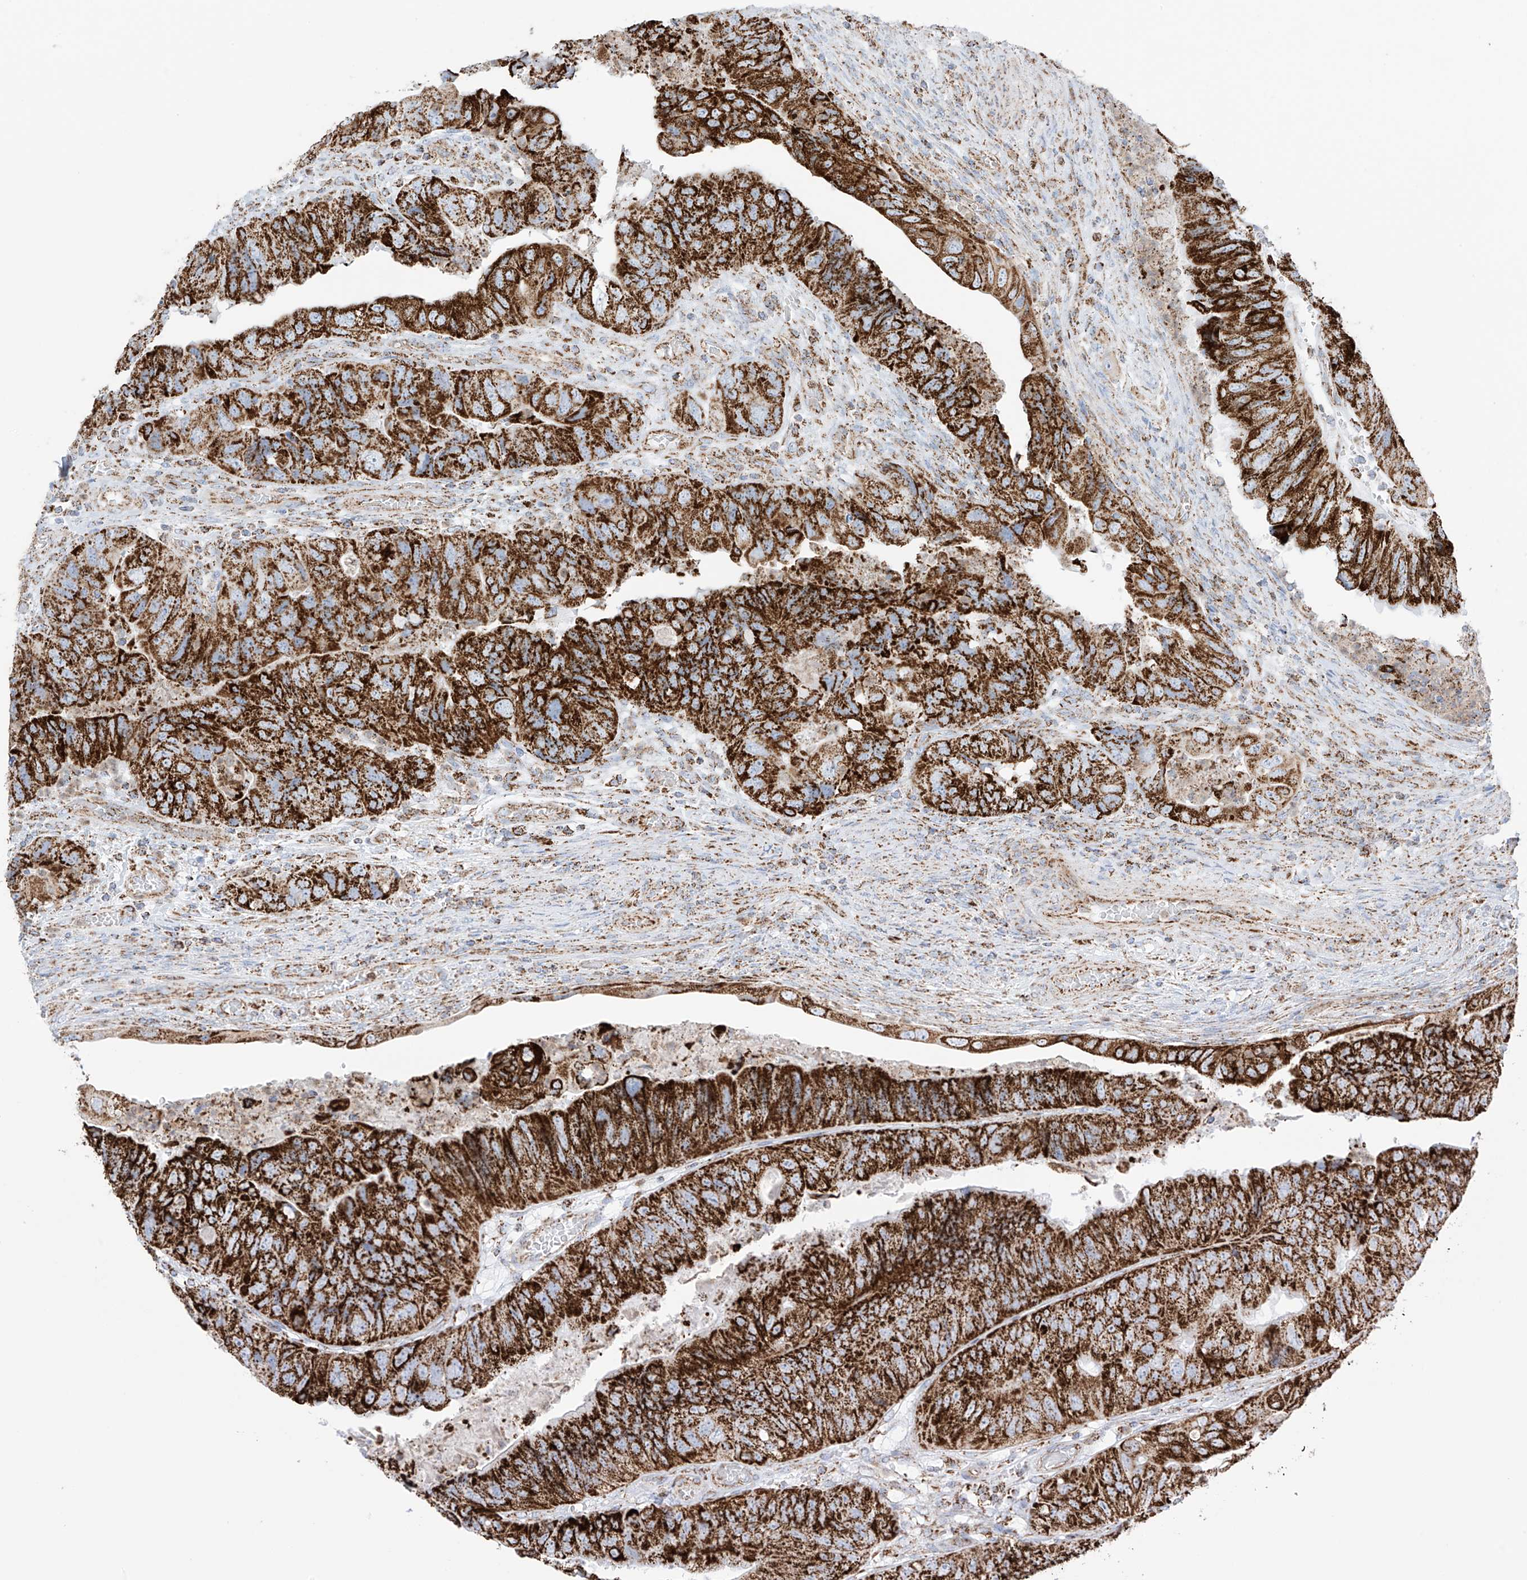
{"staining": {"intensity": "strong", "quantity": ">75%", "location": "cytoplasmic/membranous"}, "tissue": "colorectal cancer", "cell_type": "Tumor cells", "image_type": "cancer", "snomed": [{"axis": "morphology", "description": "Adenocarcinoma, NOS"}, {"axis": "topography", "description": "Rectum"}], "caption": "Immunohistochemistry (DAB) staining of adenocarcinoma (colorectal) reveals strong cytoplasmic/membranous protein expression in about >75% of tumor cells. (Brightfield microscopy of DAB IHC at high magnification).", "gene": "XKR3", "patient": {"sex": "male", "age": 63}}